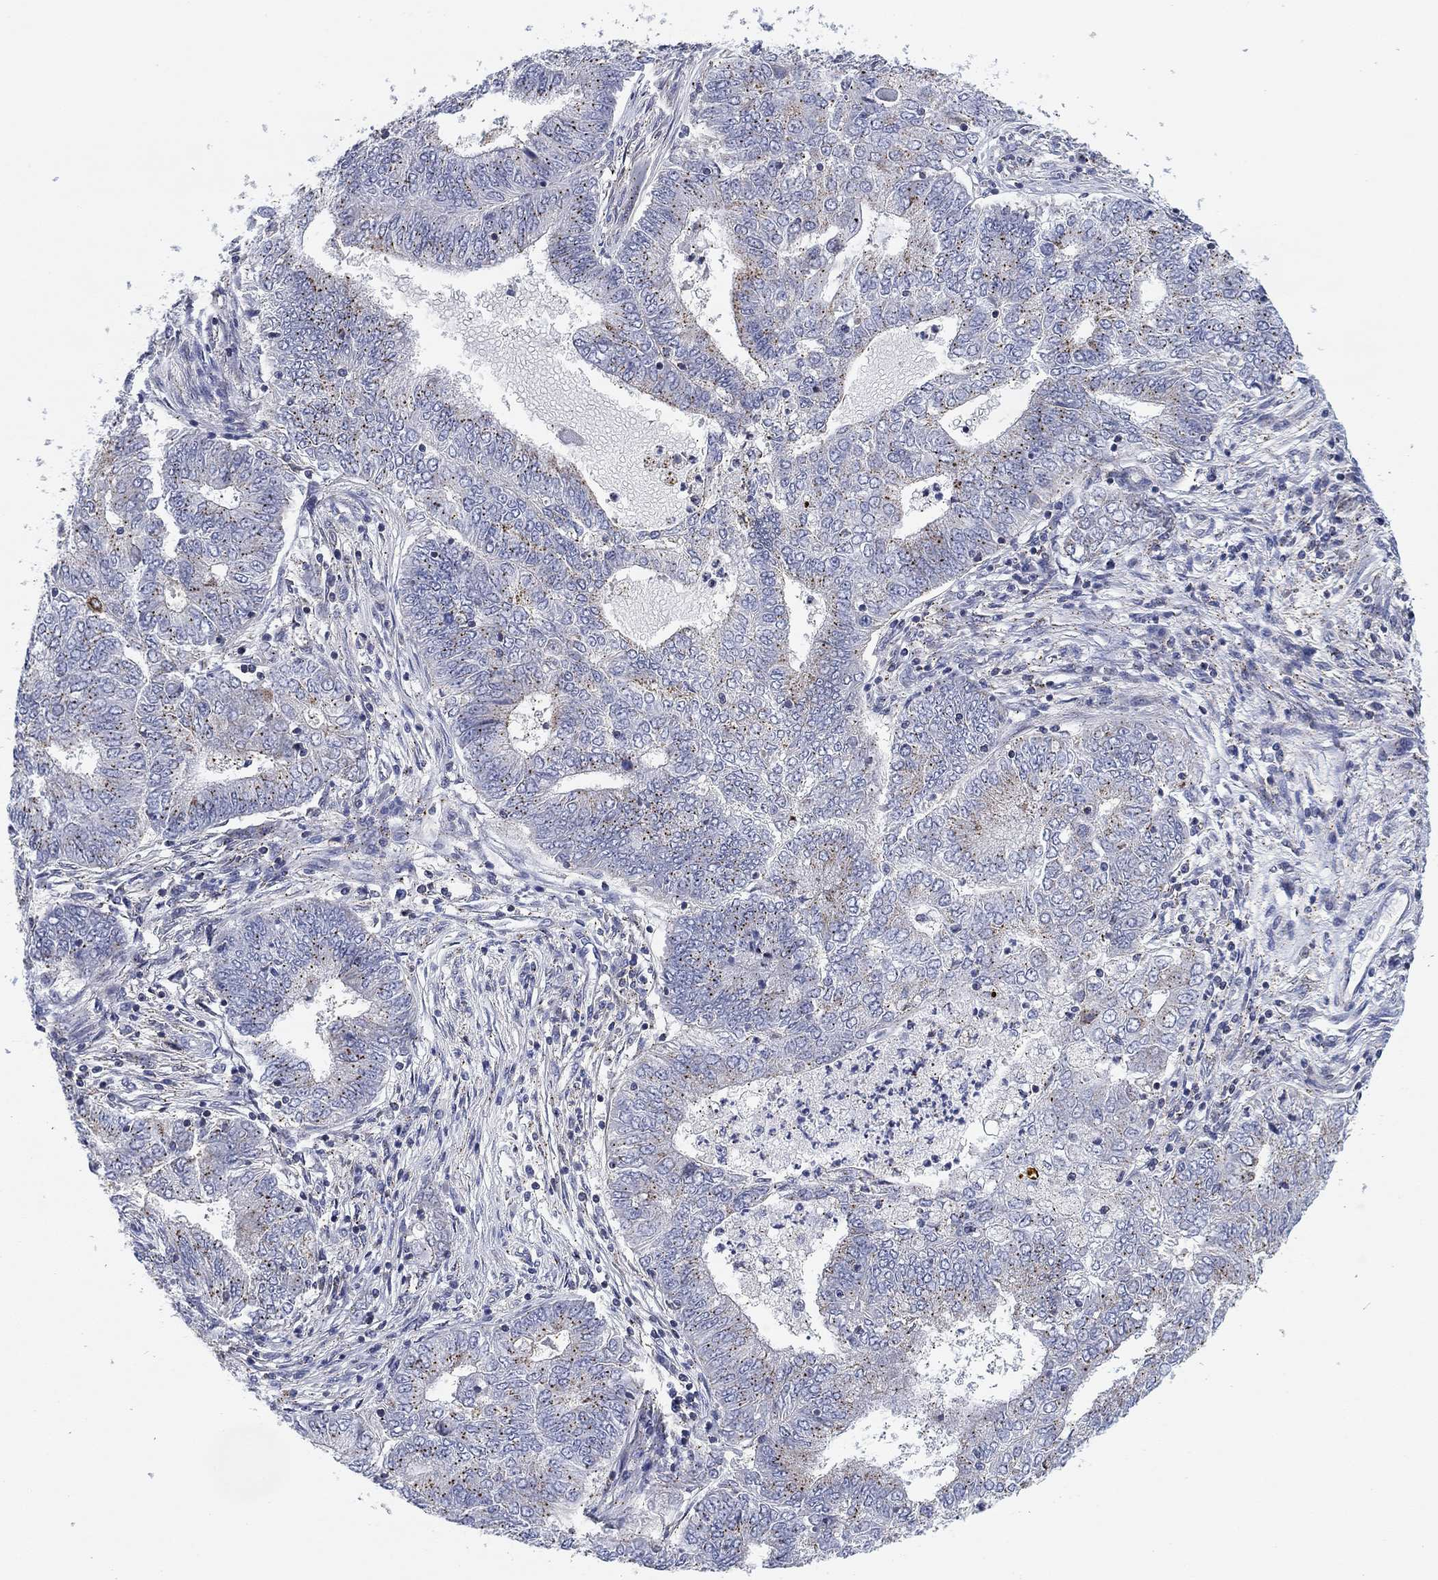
{"staining": {"intensity": "negative", "quantity": "none", "location": "none"}, "tissue": "endometrial cancer", "cell_type": "Tumor cells", "image_type": "cancer", "snomed": [{"axis": "morphology", "description": "Adenocarcinoma, NOS"}, {"axis": "topography", "description": "Endometrium"}], "caption": "DAB immunohistochemical staining of endometrial cancer shows no significant positivity in tumor cells.", "gene": "NACAD", "patient": {"sex": "female", "age": 62}}